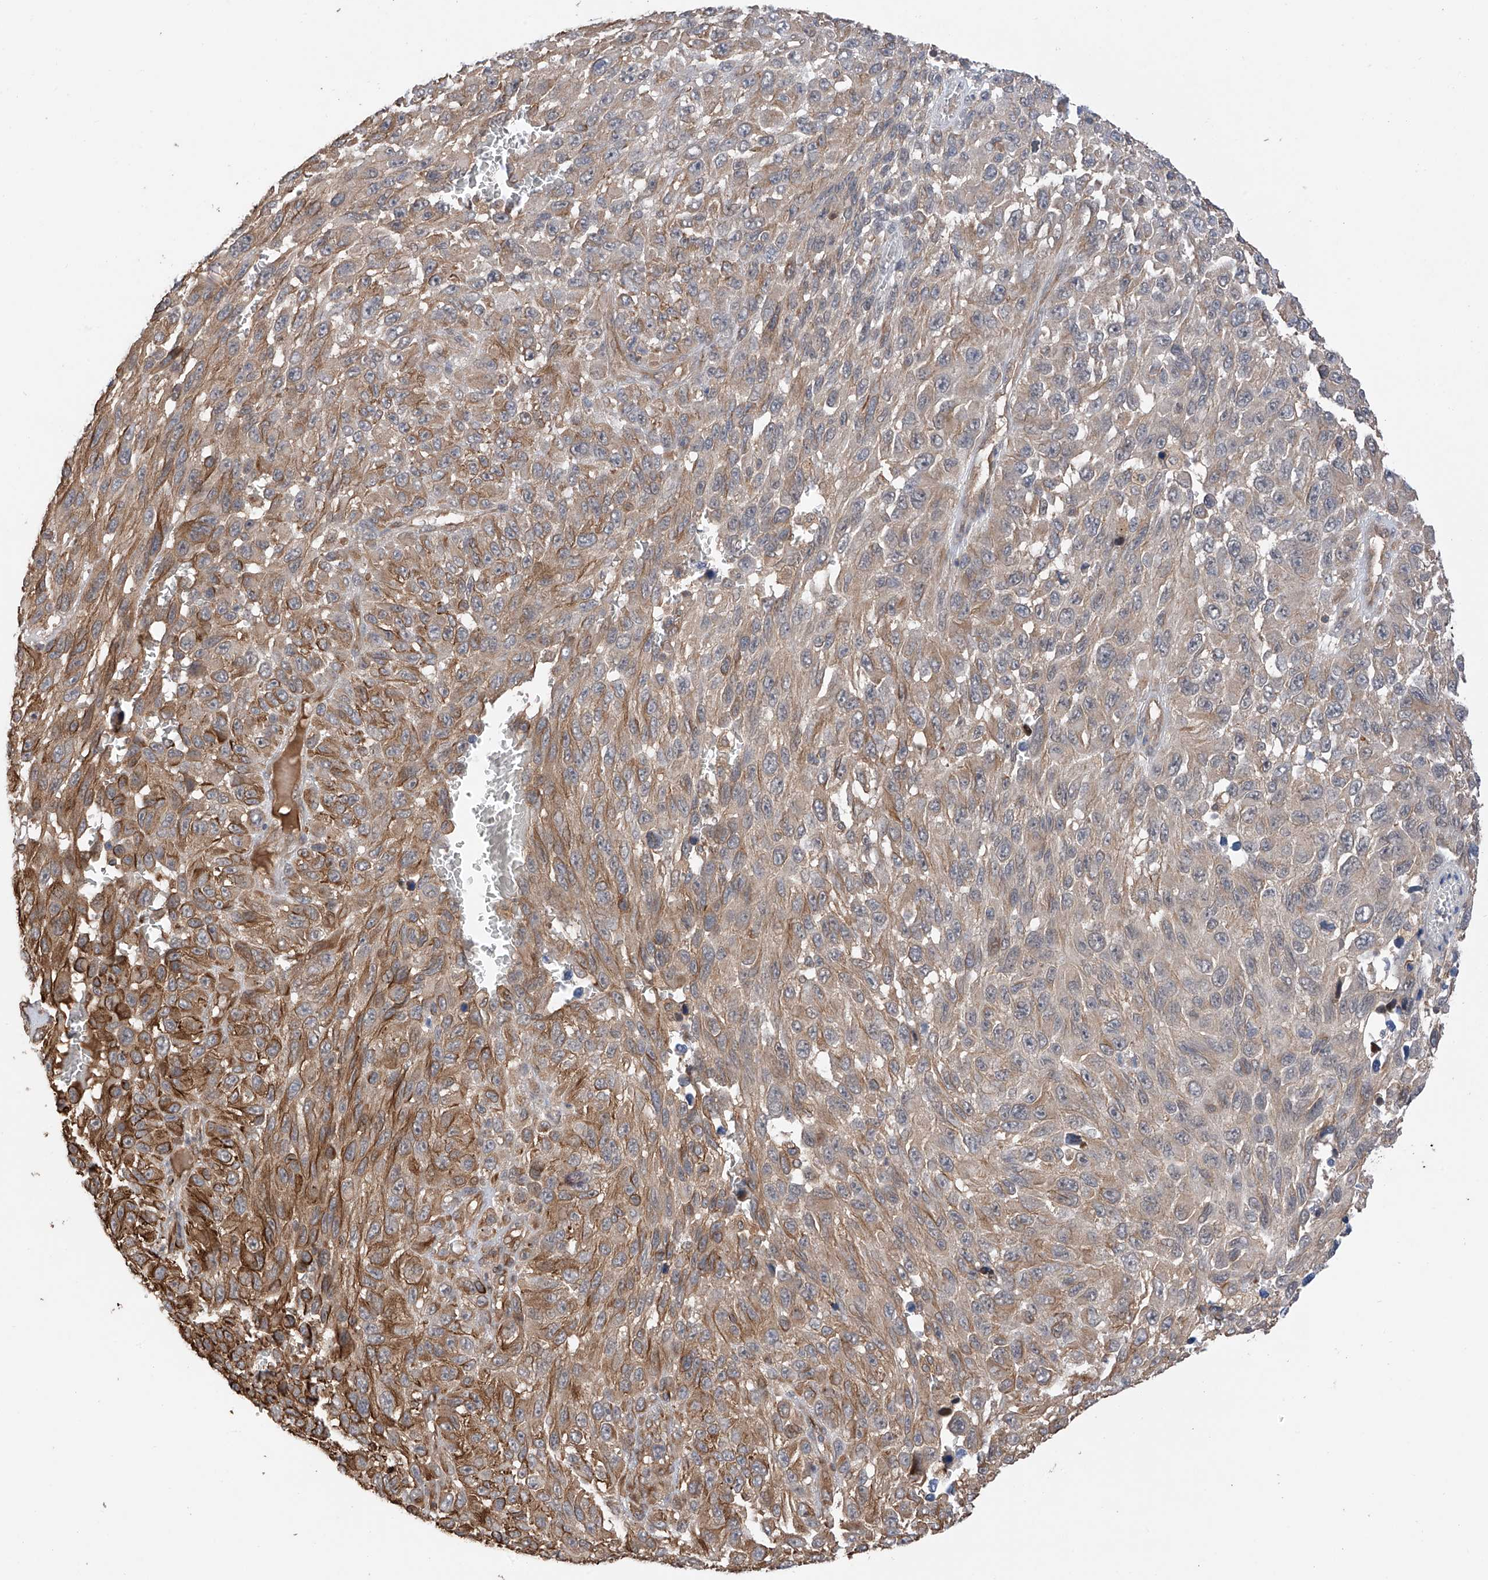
{"staining": {"intensity": "strong", "quantity": "<25%", "location": "cytoplasmic/membranous"}, "tissue": "melanoma", "cell_type": "Tumor cells", "image_type": "cancer", "snomed": [{"axis": "morphology", "description": "Malignant melanoma, NOS"}, {"axis": "topography", "description": "Skin"}], "caption": "Immunohistochemical staining of human malignant melanoma reveals medium levels of strong cytoplasmic/membranous protein staining in approximately <25% of tumor cells. The staining was performed using DAB (3,3'-diaminobenzidine) to visualize the protein expression in brown, while the nuclei were stained in blue with hematoxylin (Magnification: 20x).", "gene": "RPAIN", "patient": {"sex": "female", "age": 96}}